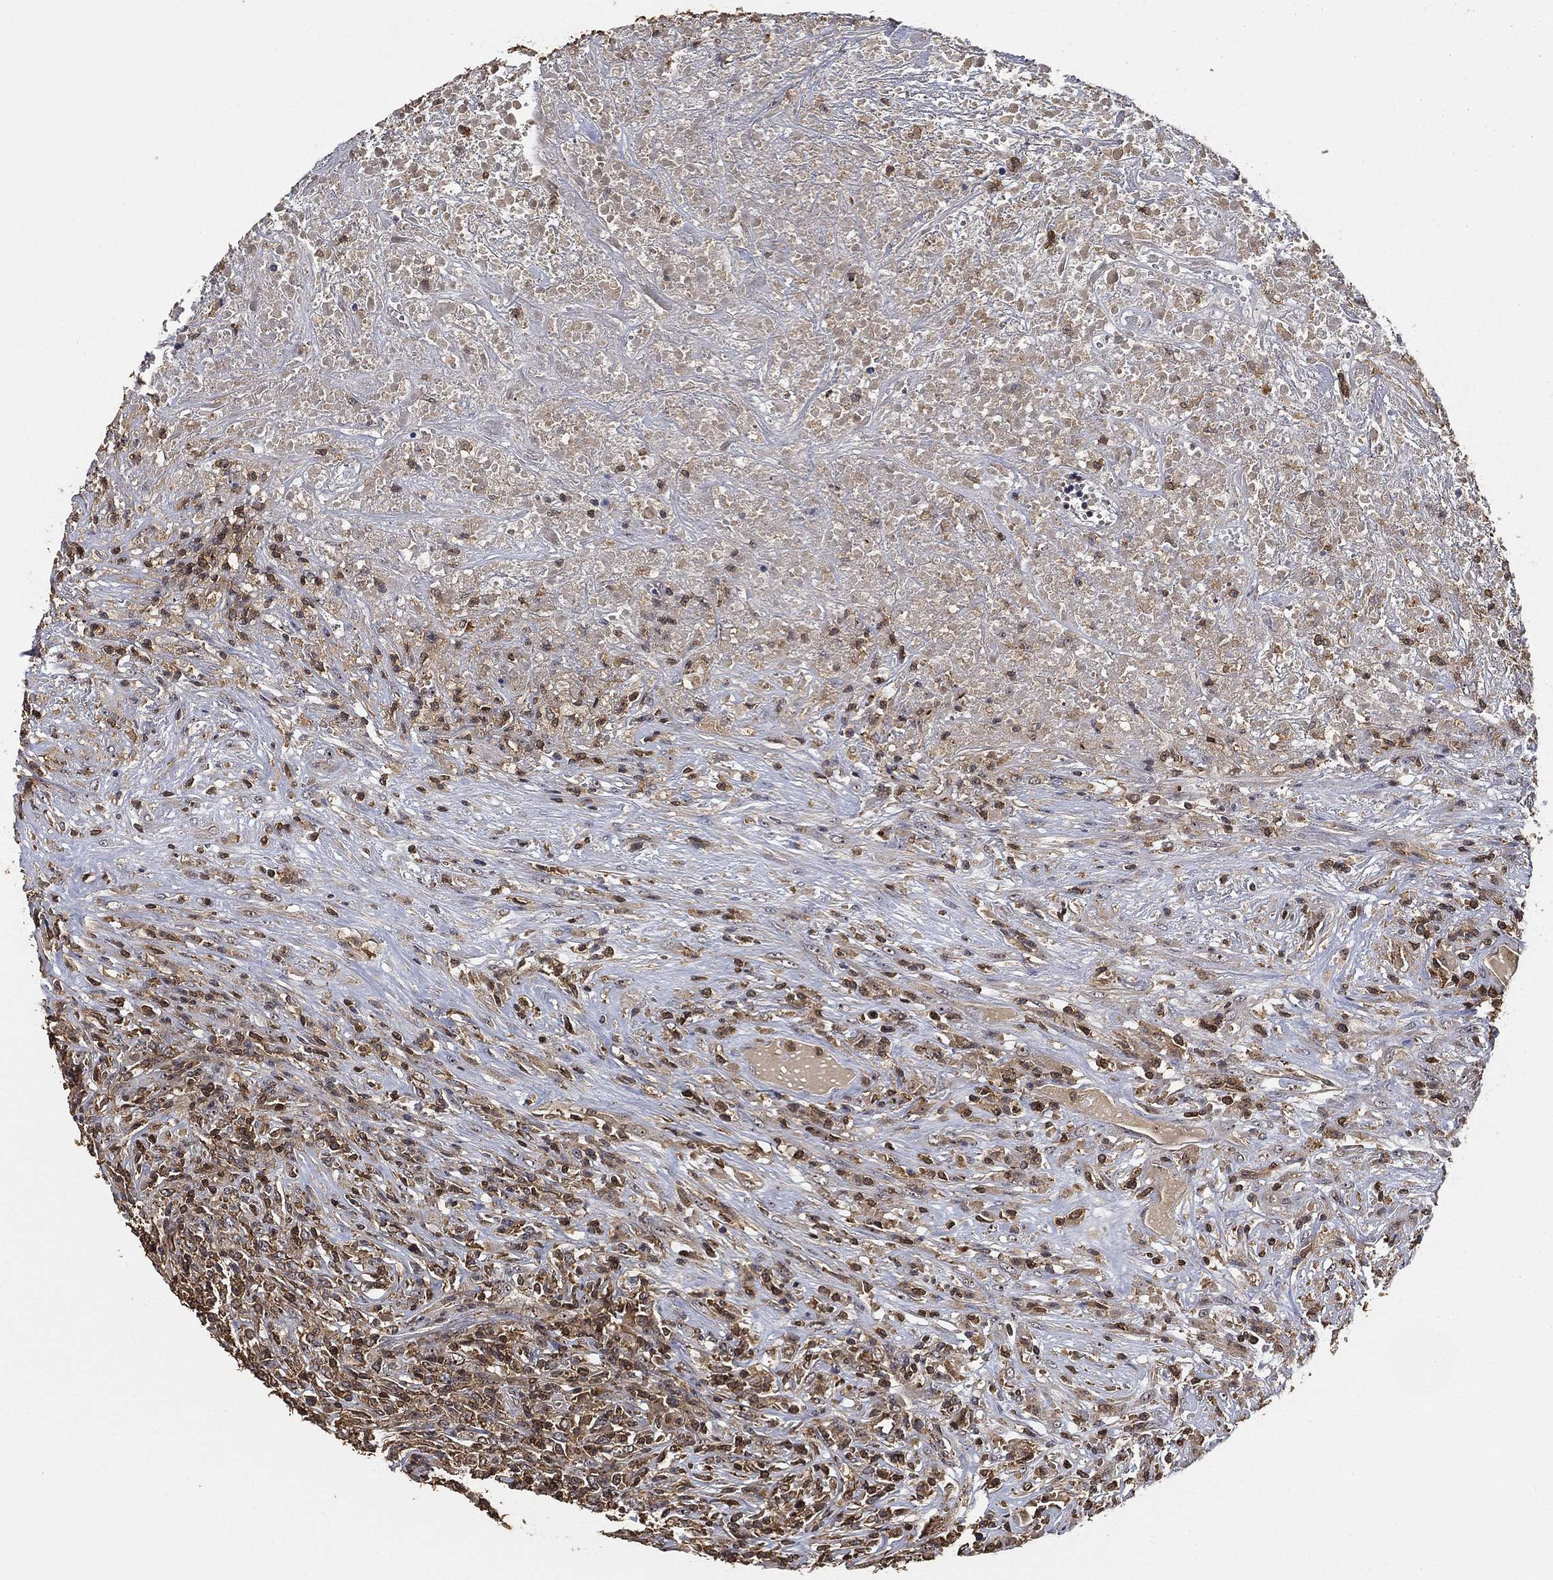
{"staining": {"intensity": "moderate", "quantity": "<25%", "location": "cytoplasmic/membranous"}, "tissue": "lymphoma", "cell_type": "Tumor cells", "image_type": "cancer", "snomed": [{"axis": "morphology", "description": "Malignant lymphoma, non-Hodgkin's type, High grade"}, {"axis": "topography", "description": "Lung"}], "caption": "A histopathology image of lymphoma stained for a protein displays moderate cytoplasmic/membranous brown staining in tumor cells. (DAB IHC with brightfield microscopy, high magnification).", "gene": "CRYL1", "patient": {"sex": "male", "age": 79}}